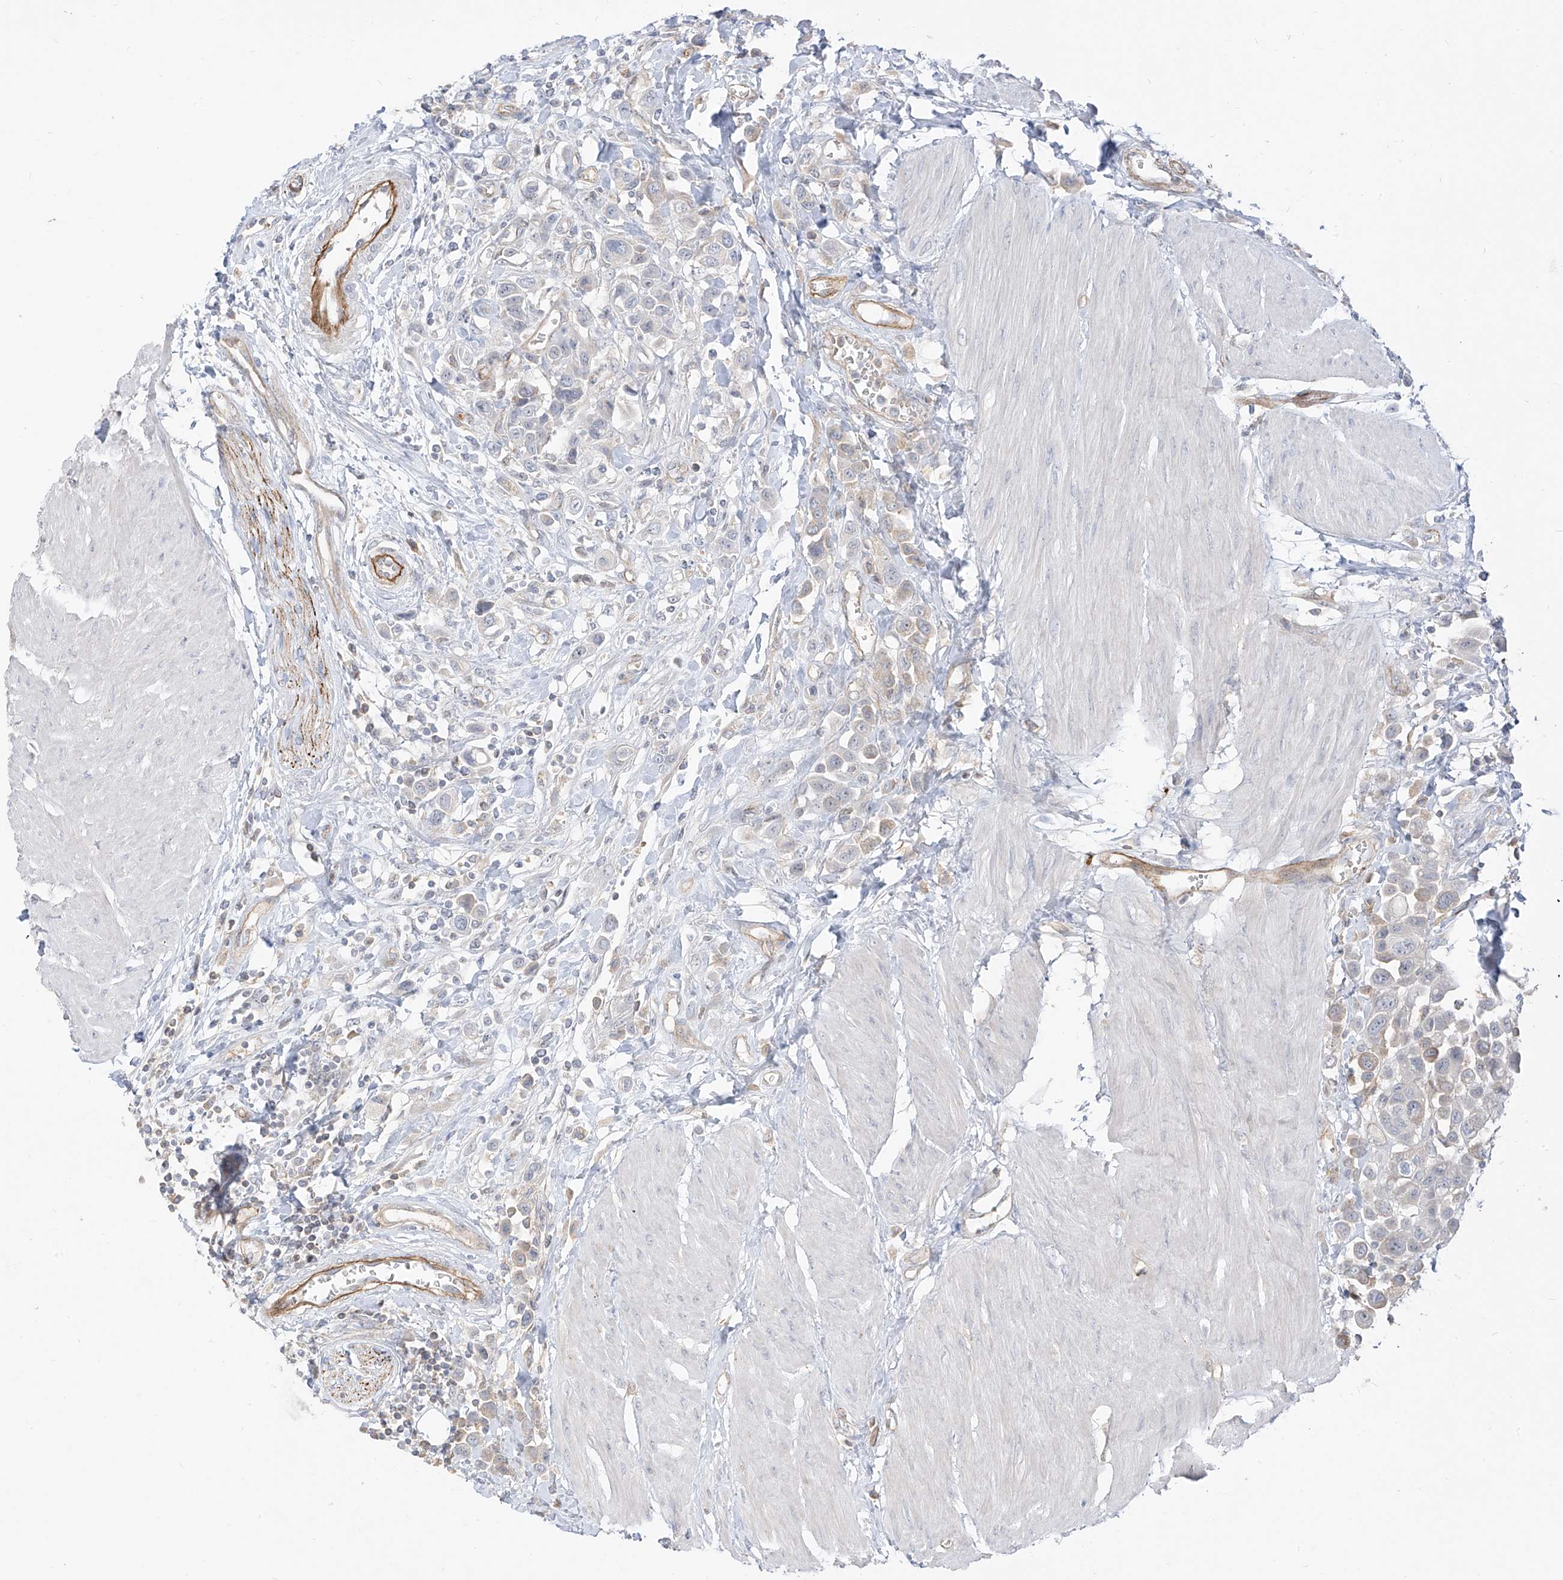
{"staining": {"intensity": "negative", "quantity": "none", "location": "none"}, "tissue": "urothelial cancer", "cell_type": "Tumor cells", "image_type": "cancer", "snomed": [{"axis": "morphology", "description": "Urothelial carcinoma, High grade"}, {"axis": "topography", "description": "Urinary bladder"}], "caption": "Tumor cells are negative for protein expression in human urothelial cancer. The staining is performed using DAB brown chromogen with nuclei counter-stained in using hematoxylin.", "gene": "C2orf42", "patient": {"sex": "male", "age": 50}}